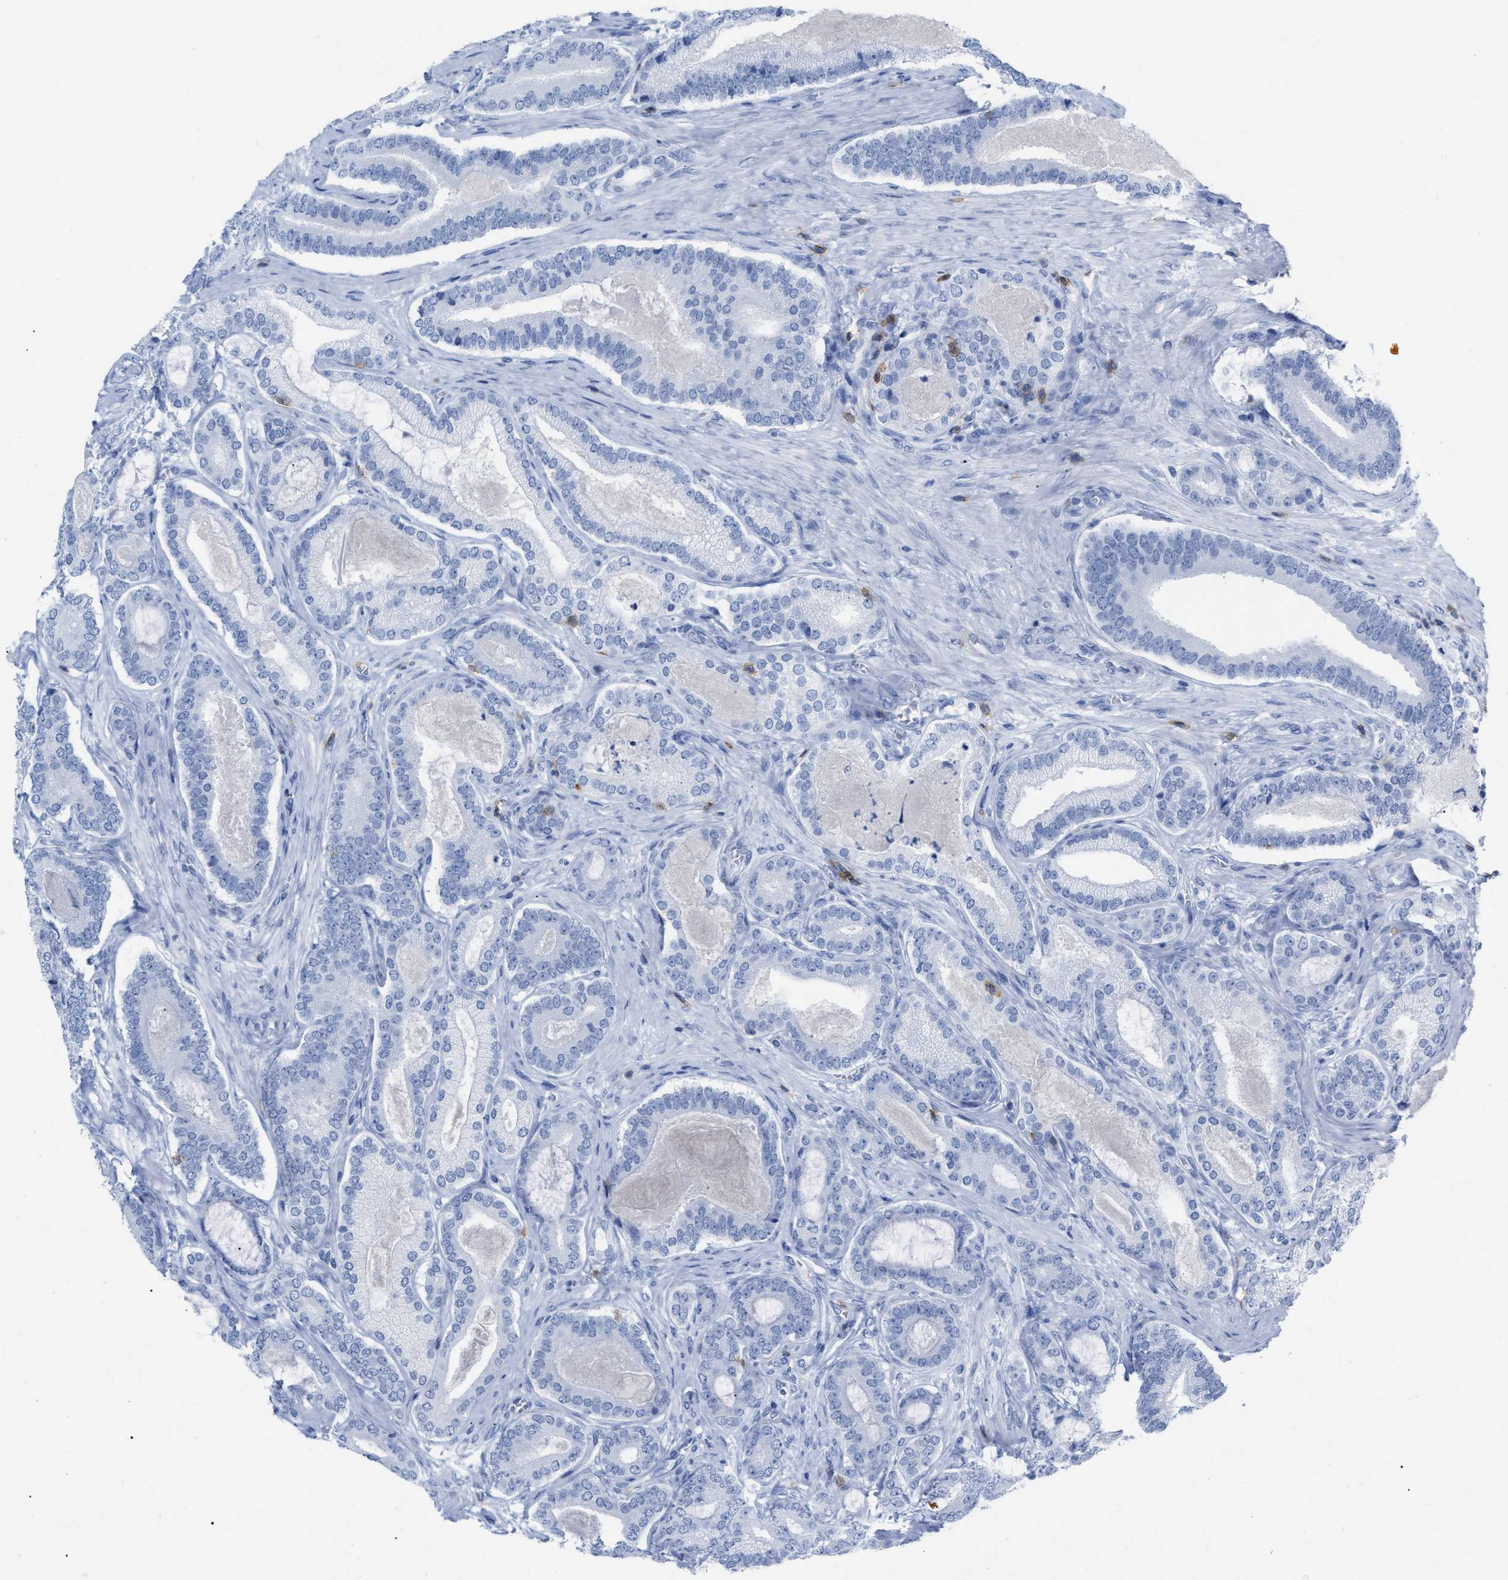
{"staining": {"intensity": "negative", "quantity": "none", "location": "none"}, "tissue": "prostate cancer", "cell_type": "Tumor cells", "image_type": "cancer", "snomed": [{"axis": "morphology", "description": "Adenocarcinoma, High grade"}, {"axis": "topography", "description": "Prostate"}], "caption": "Prostate cancer (high-grade adenocarcinoma) stained for a protein using immunohistochemistry displays no expression tumor cells.", "gene": "CD5", "patient": {"sex": "male", "age": 60}}